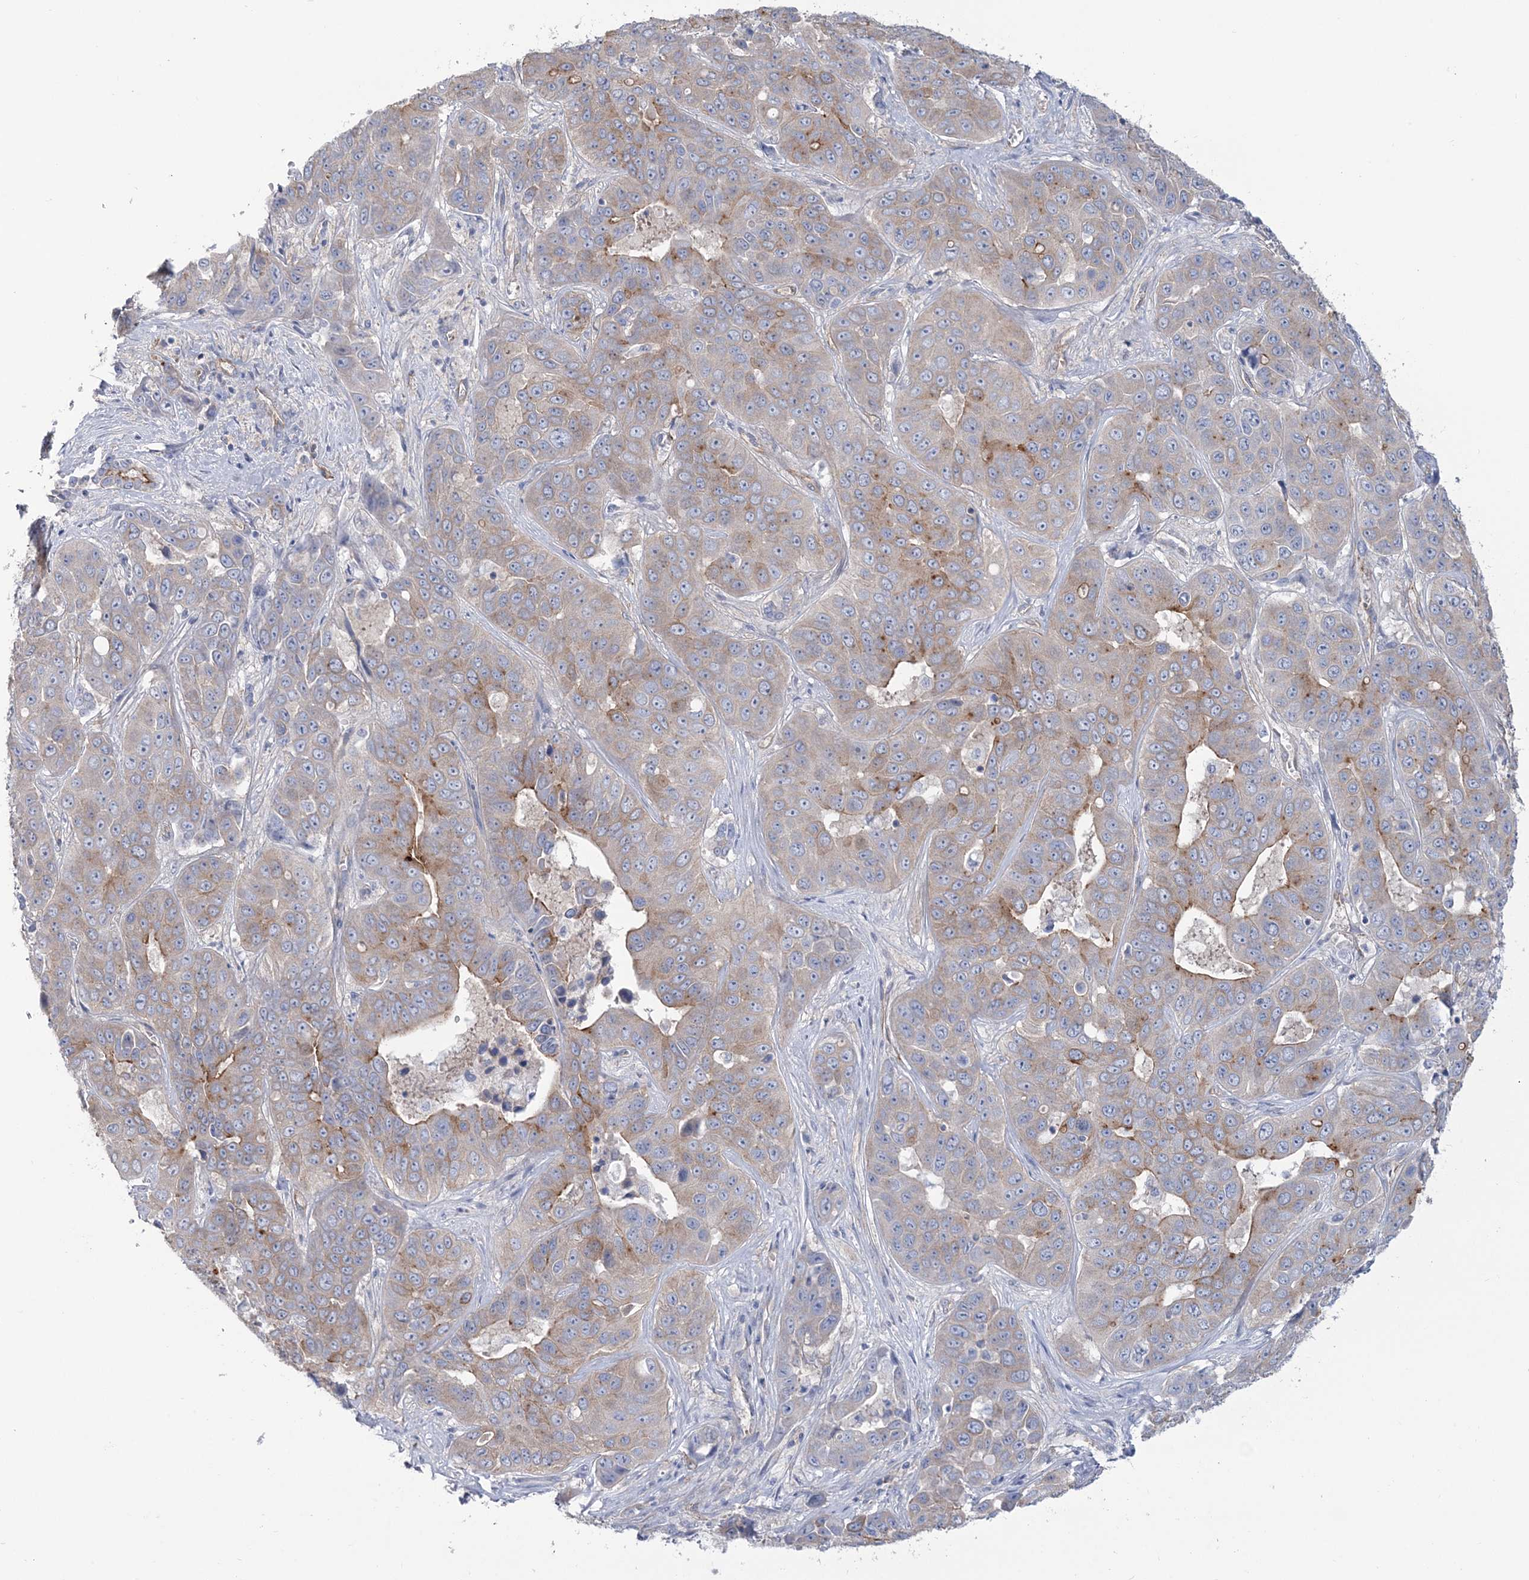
{"staining": {"intensity": "moderate", "quantity": "<25%", "location": "cytoplasmic/membranous"}, "tissue": "liver cancer", "cell_type": "Tumor cells", "image_type": "cancer", "snomed": [{"axis": "morphology", "description": "Cholangiocarcinoma"}, {"axis": "topography", "description": "Liver"}], "caption": "This is an image of IHC staining of liver cancer (cholangiocarcinoma), which shows moderate staining in the cytoplasmic/membranous of tumor cells.", "gene": "RAB11FIP5", "patient": {"sex": "female", "age": 52}}